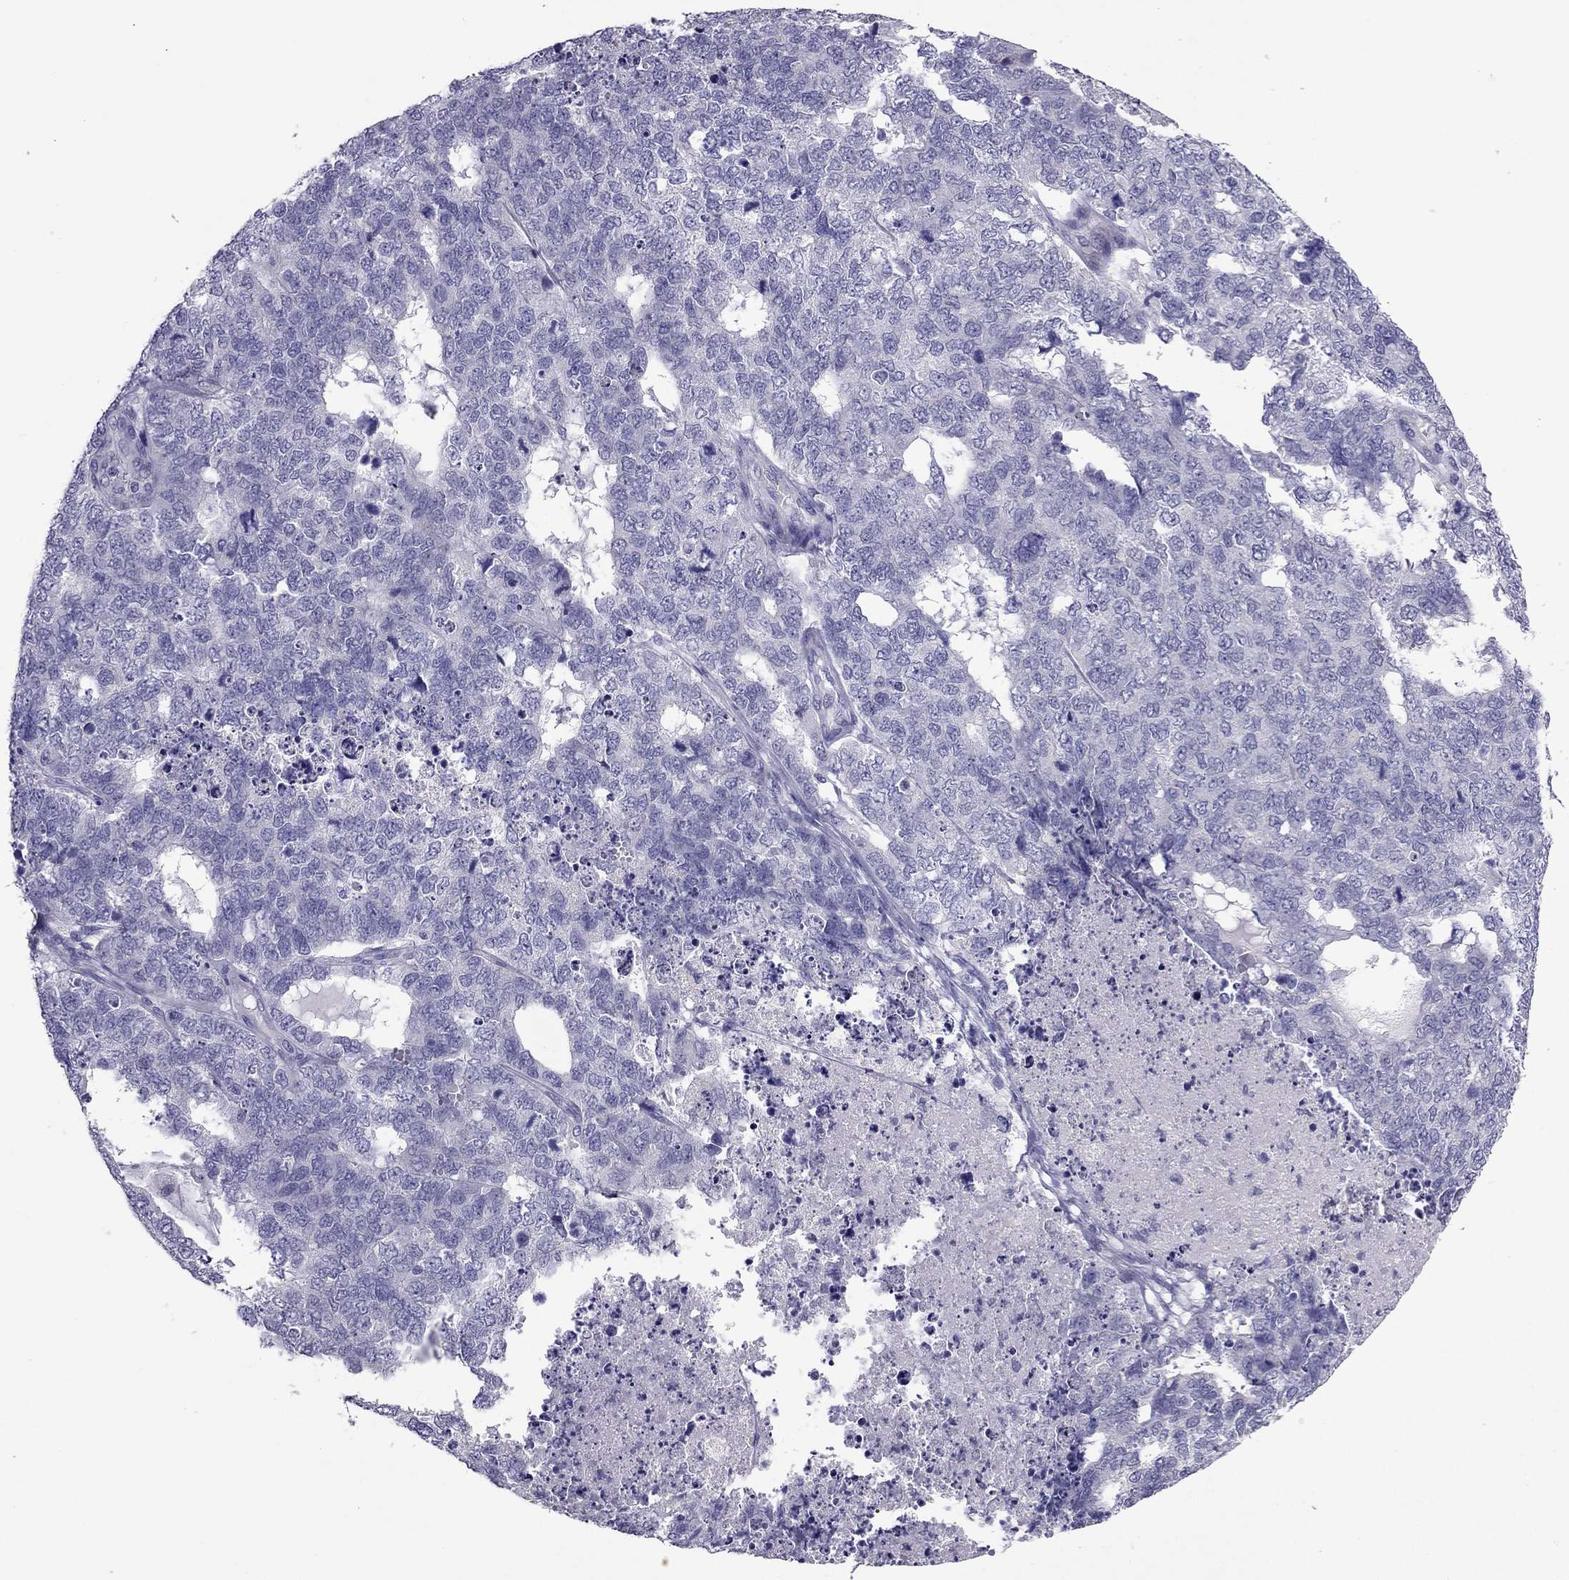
{"staining": {"intensity": "negative", "quantity": "none", "location": "none"}, "tissue": "cervical cancer", "cell_type": "Tumor cells", "image_type": "cancer", "snomed": [{"axis": "morphology", "description": "Squamous cell carcinoma, NOS"}, {"axis": "topography", "description": "Cervix"}], "caption": "Protein analysis of cervical cancer (squamous cell carcinoma) exhibits no significant positivity in tumor cells. Nuclei are stained in blue.", "gene": "PDE6A", "patient": {"sex": "female", "age": 63}}